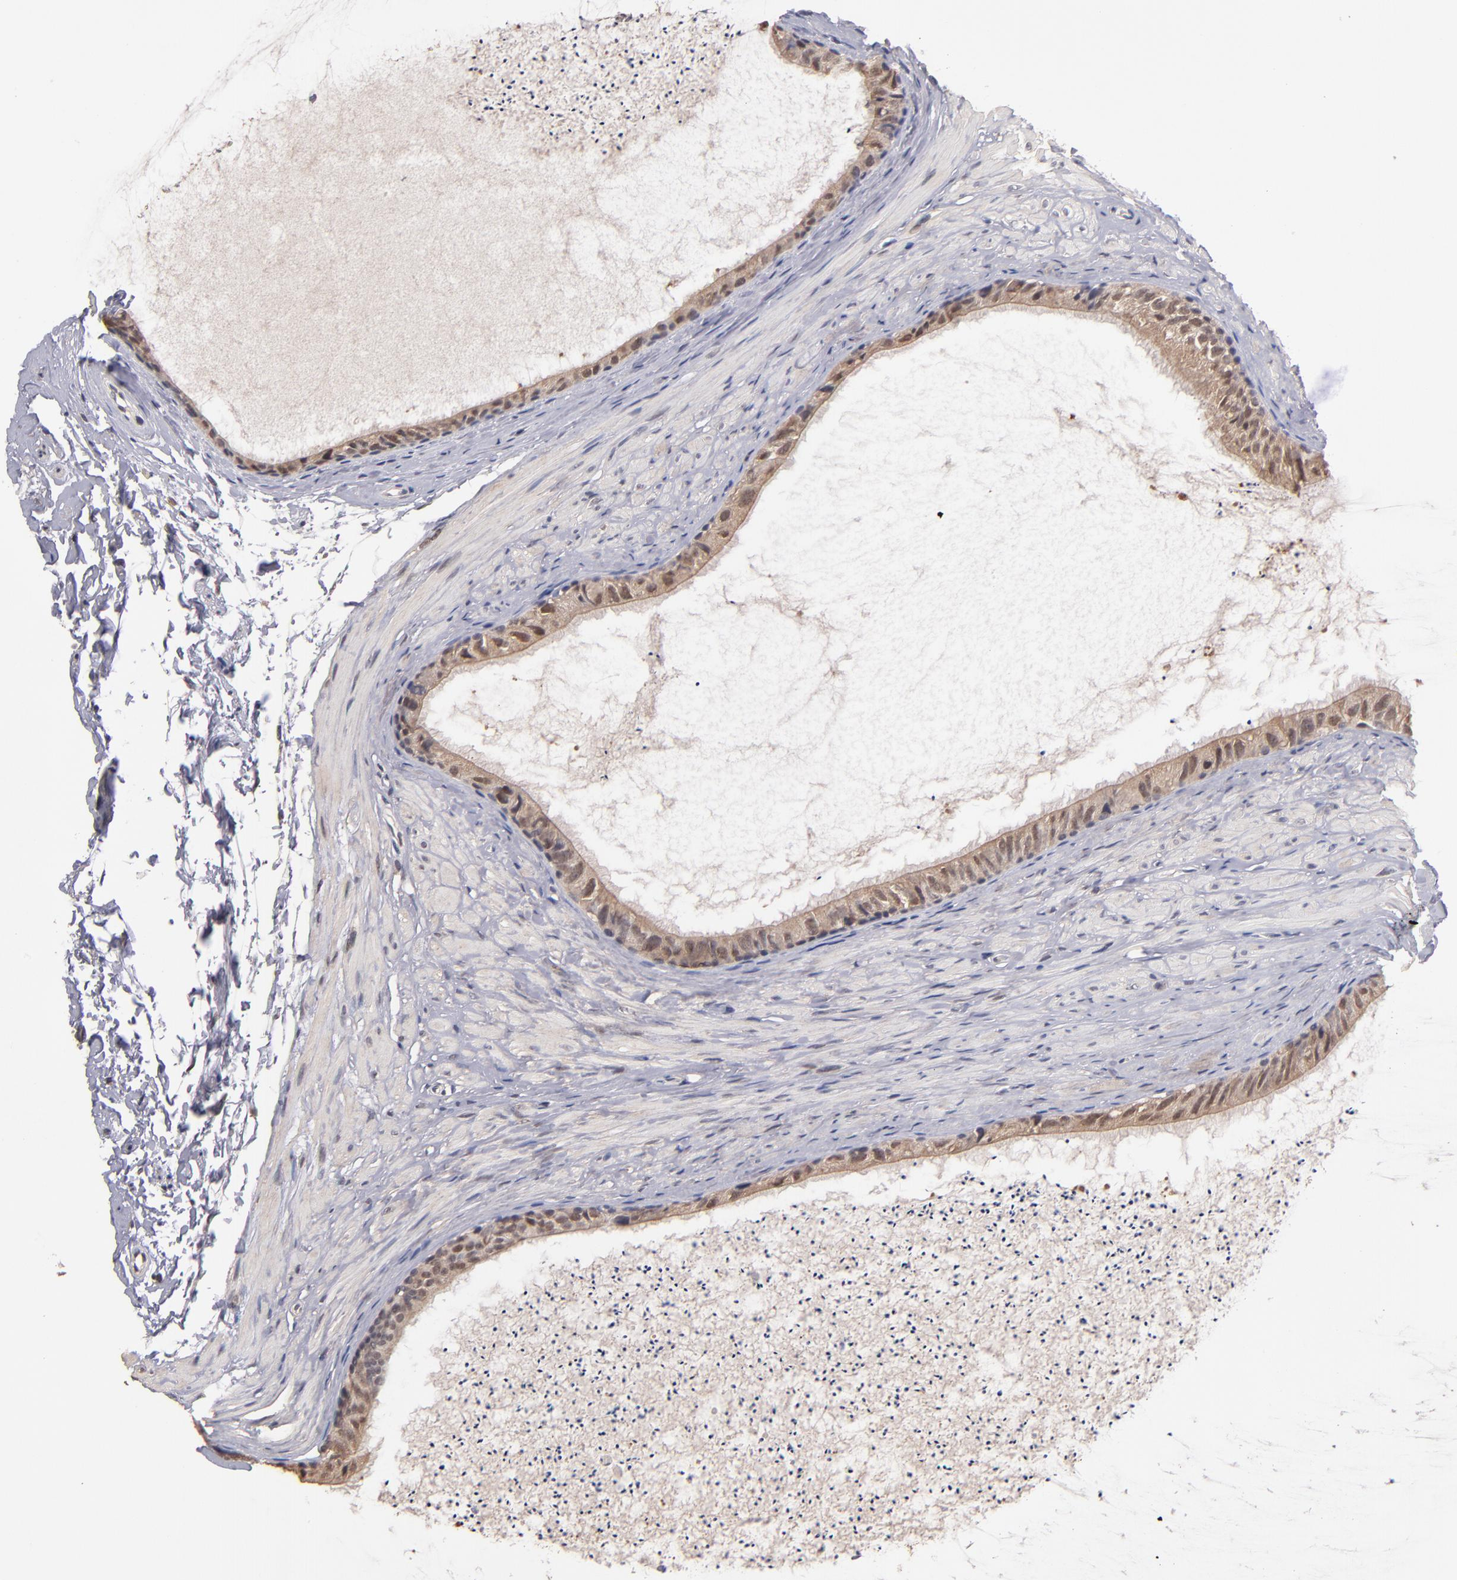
{"staining": {"intensity": "weak", "quantity": "25%-75%", "location": "cytoplasmic/membranous,nuclear"}, "tissue": "epididymis", "cell_type": "Glandular cells", "image_type": "normal", "snomed": [{"axis": "morphology", "description": "Normal tissue, NOS"}, {"axis": "topography", "description": "Epididymis"}], "caption": "Immunohistochemical staining of normal epididymis shows weak cytoplasmic/membranous,nuclear protein staining in about 25%-75% of glandular cells.", "gene": "PSMD10", "patient": {"sex": "male", "age": 77}}